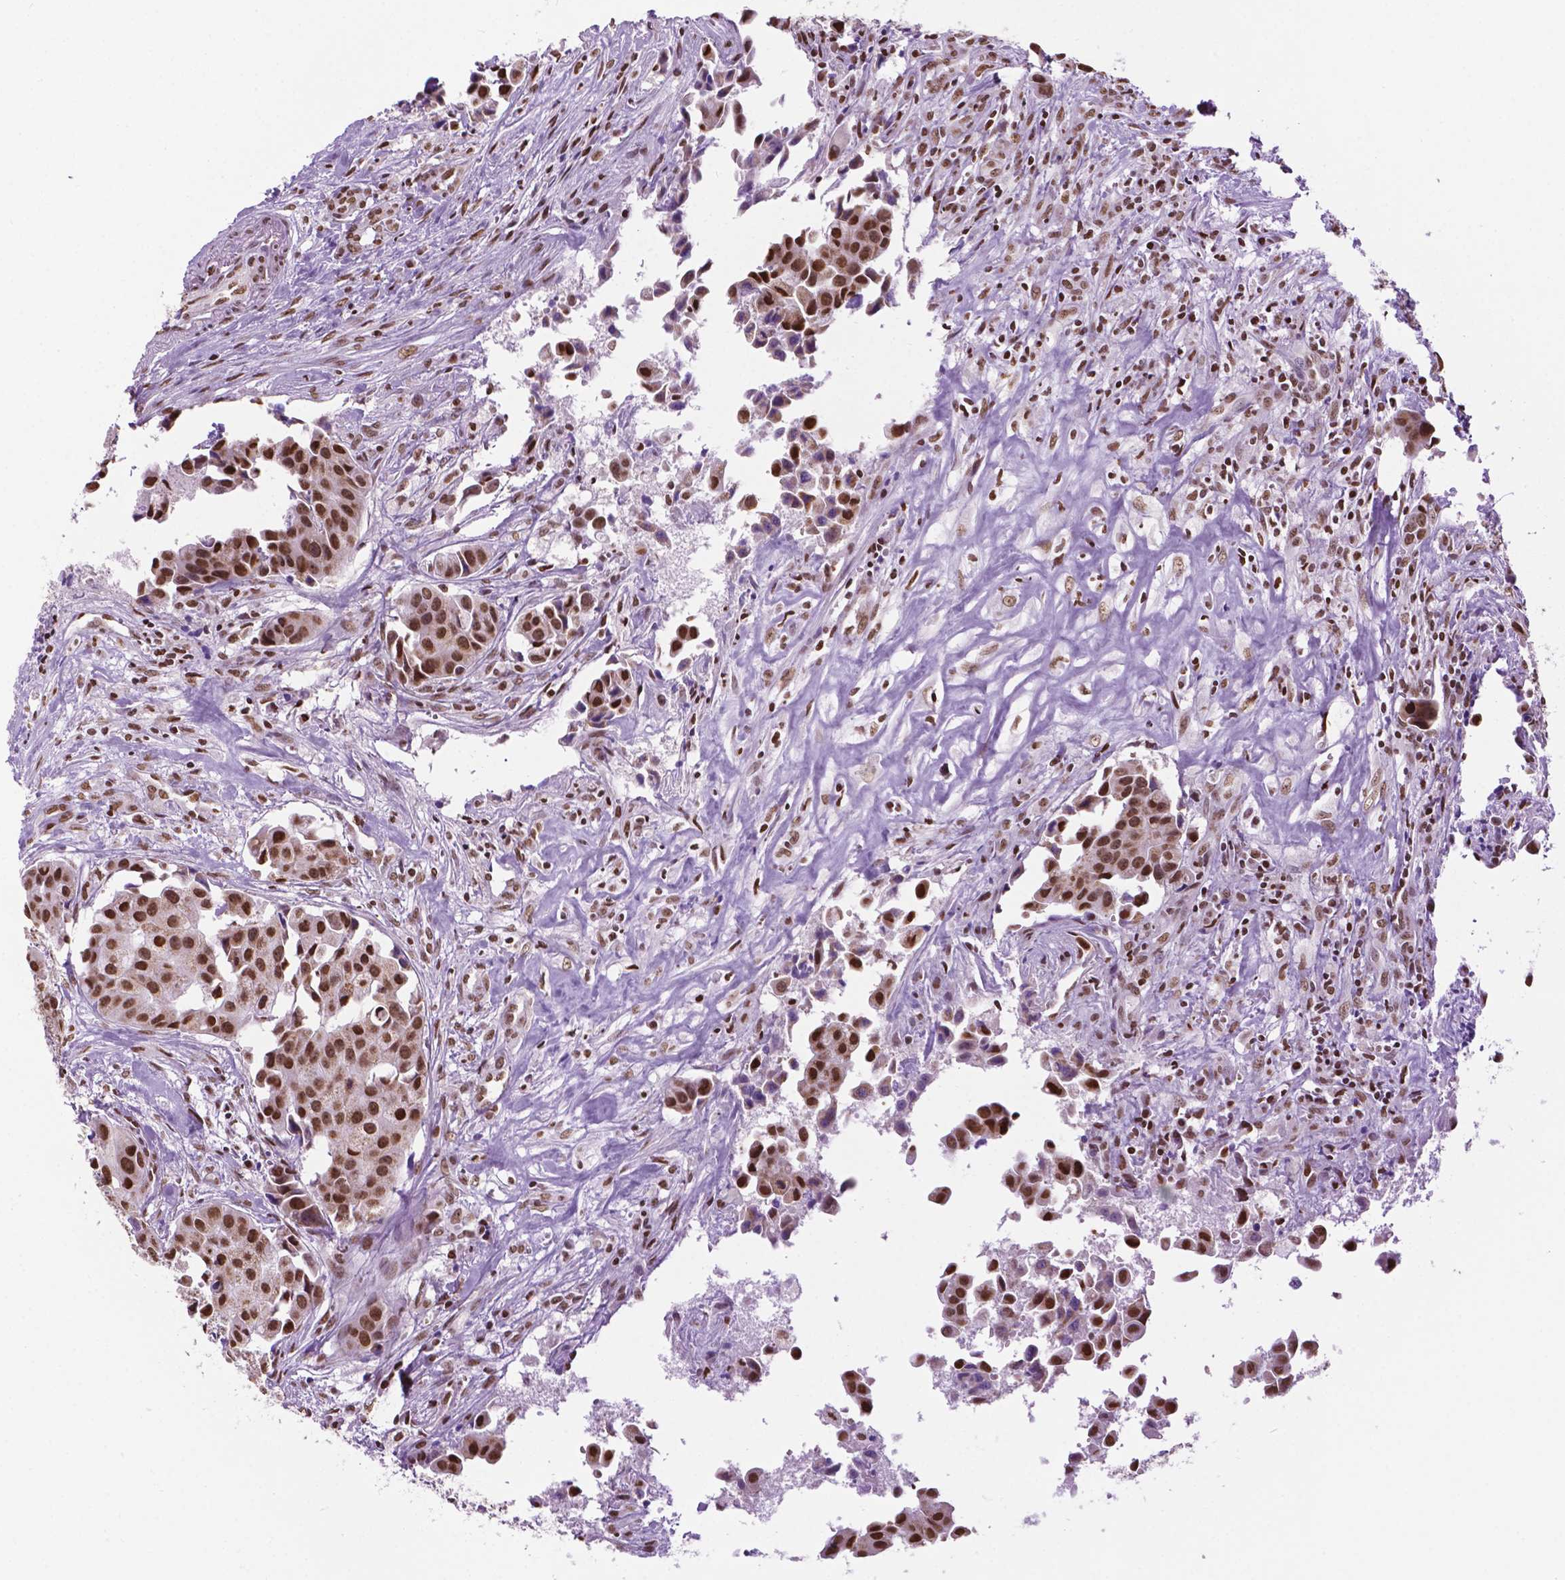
{"staining": {"intensity": "strong", "quantity": ">75%", "location": "nuclear"}, "tissue": "head and neck cancer", "cell_type": "Tumor cells", "image_type": "cancer", "snomed": [{"axis": "morphology", "description": "Adenocarcinoma, NOS"}, {"axis": "topography", "description": "Head-Neck"}], "caption": "This is an image of immunohistochemistry (IHC) staining of head and neck adenocarcinoma, which shows strong staining in the nuclear of tumor cells.", "gene": "COL23A1", "patient": {"sex": "male", "age": 76}}